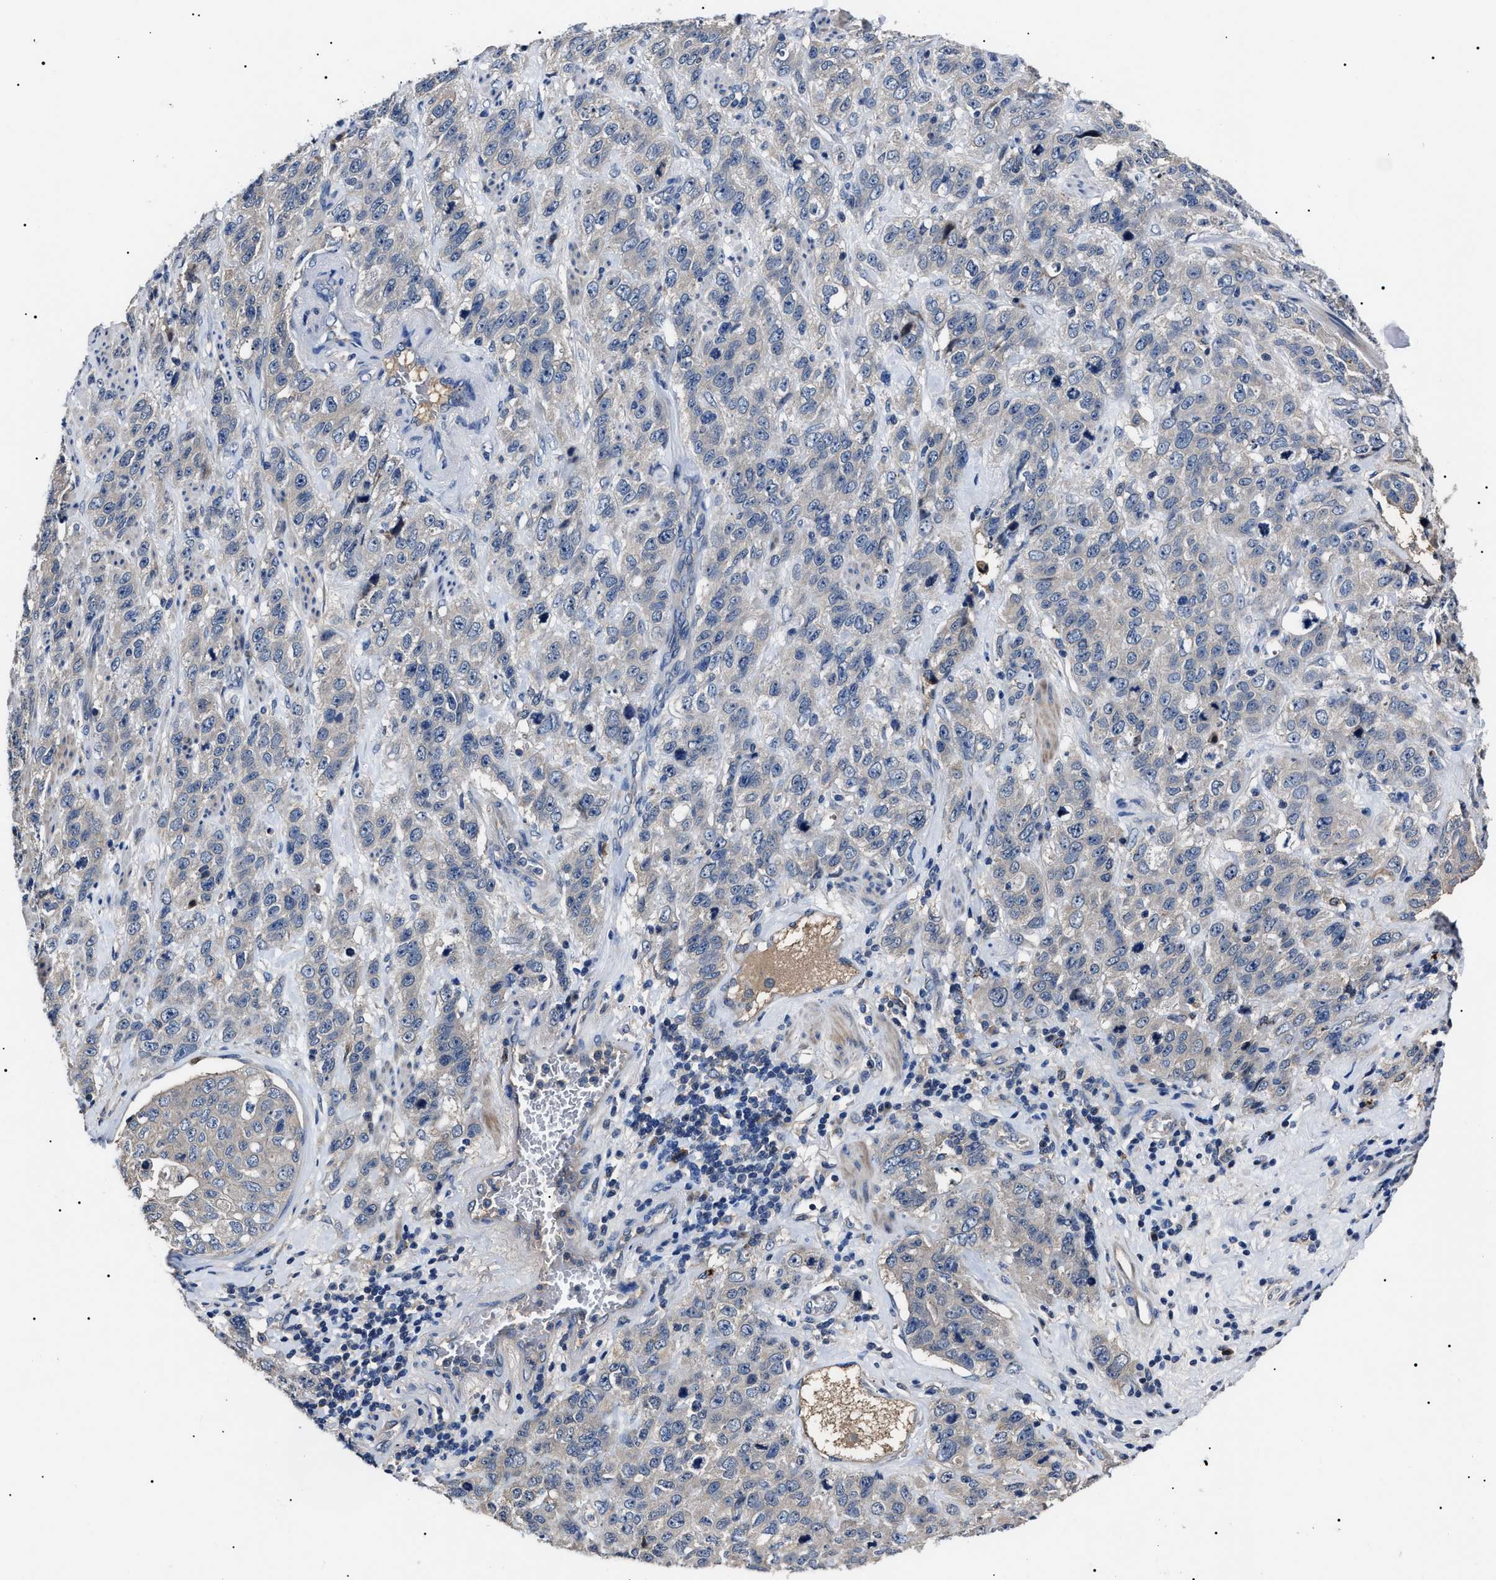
{"staining": {"intensity": "negative", "quantity": "none", "location": "none"}, "tissue": "stomach cancer", "cell_type": "Tumor cells", "image_type": "cancer", "snomed": [{"axis": "morphology", "description": "Adenocarcinoma, NOS"}, {"axis": "topography", "description": "Stomach"}], "caption": "There is no significant positivity in tumor cells of stomach cancer (adenocarcinoma).", "gene": "IFT81", "patient": {"sex": "male", "age": 48}}